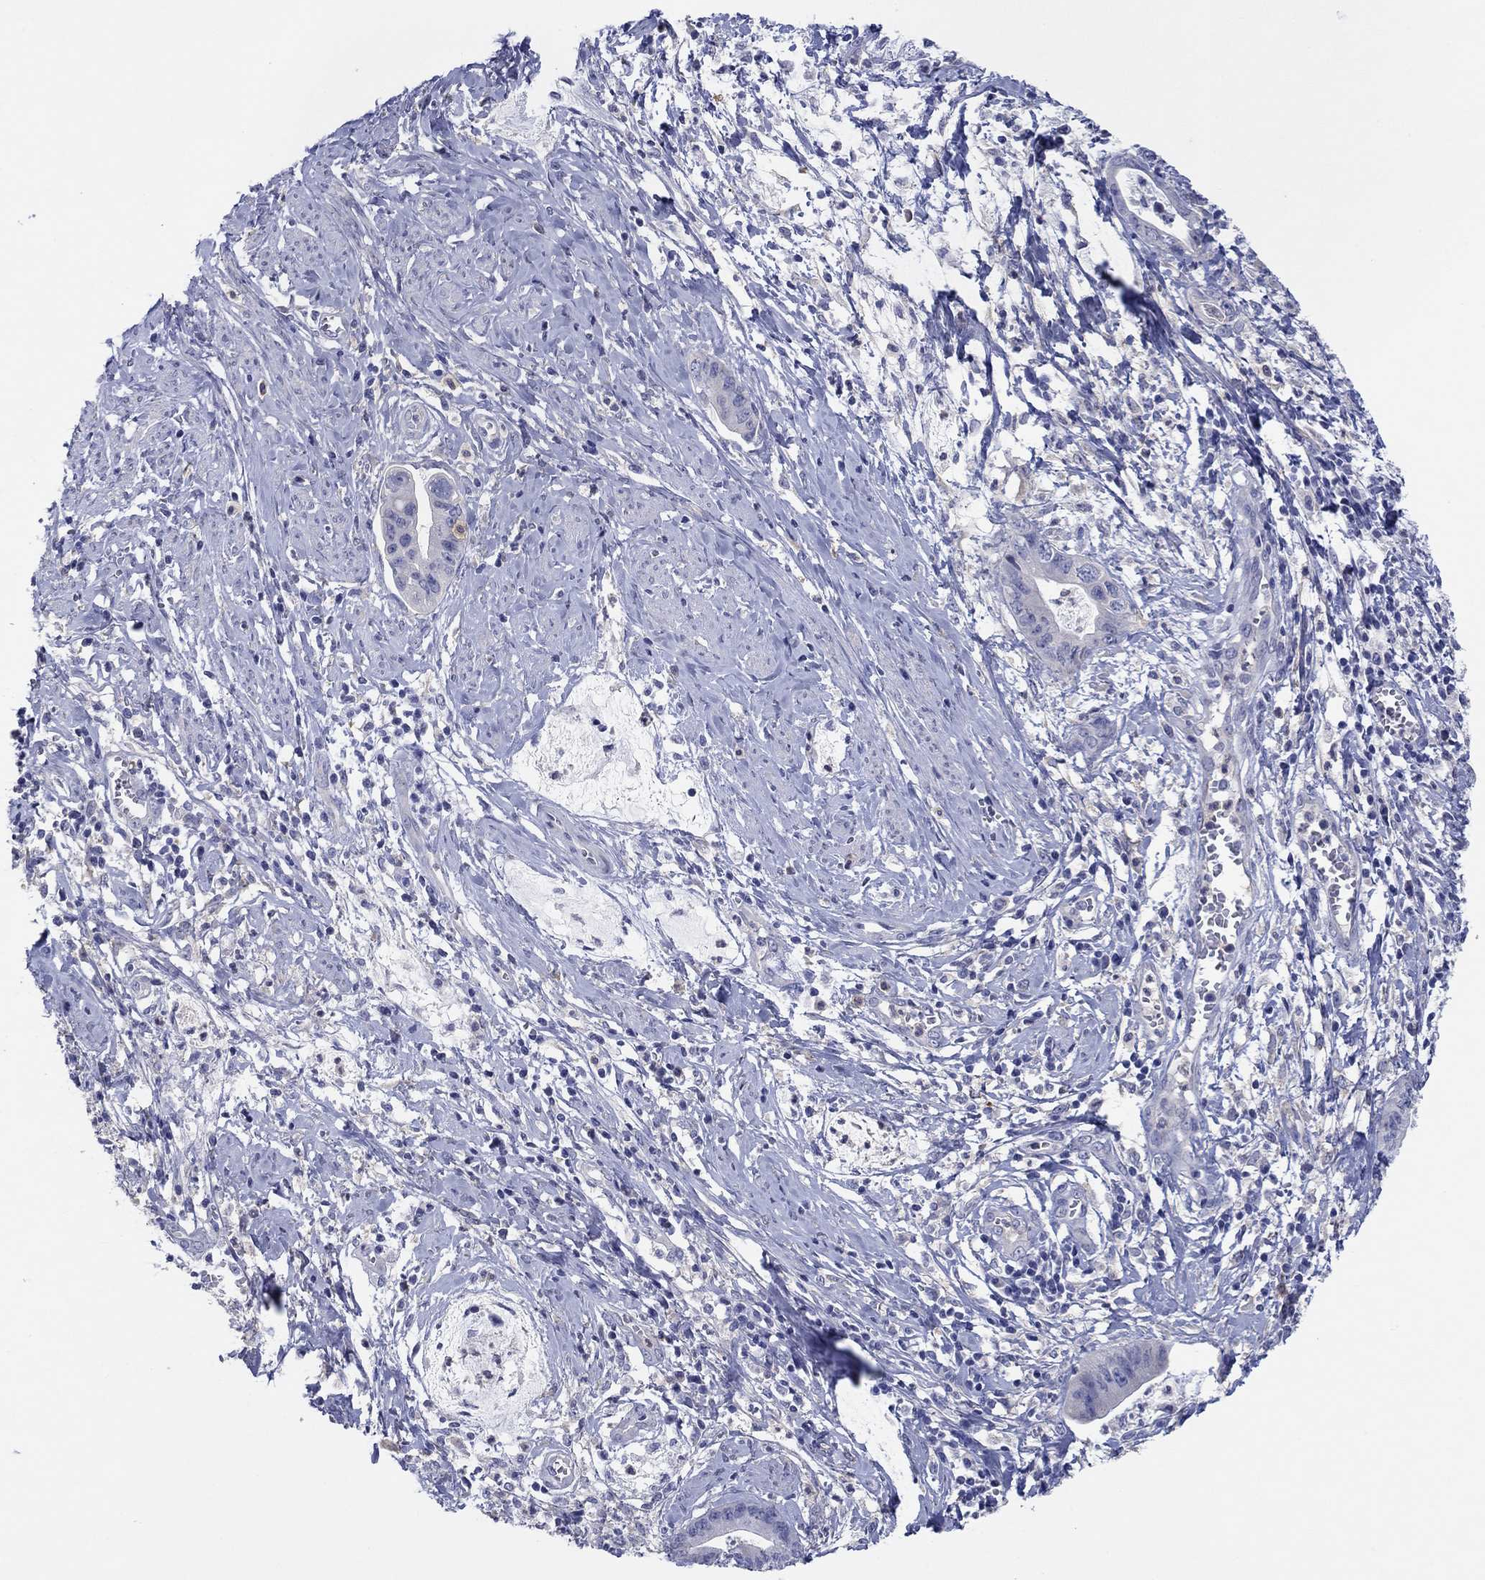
{"staining": {"intensity": "negative", "quantity": "none", "location": "none"}, "tissue": "cervical cancer", "cell_type": "Tumor cells", "image_type": "cancer", "snomed": [{"axis": "morphology", "description": "Adenocarcinoma, NOS"}, {"axis": "topography", "description": "Cervix"}], "caption": "Immunohistochemical staining of human cervical cancer (adenocarcinoma) exhibits no significant positivity in tumor cells. (Stains: DAB immunohistochemistry with hematoxylin counter stain, Microscopy: brightfield microscopy at high magnification).", "gene": "HDC", "patient": {"sex": "female", "age": 44}}